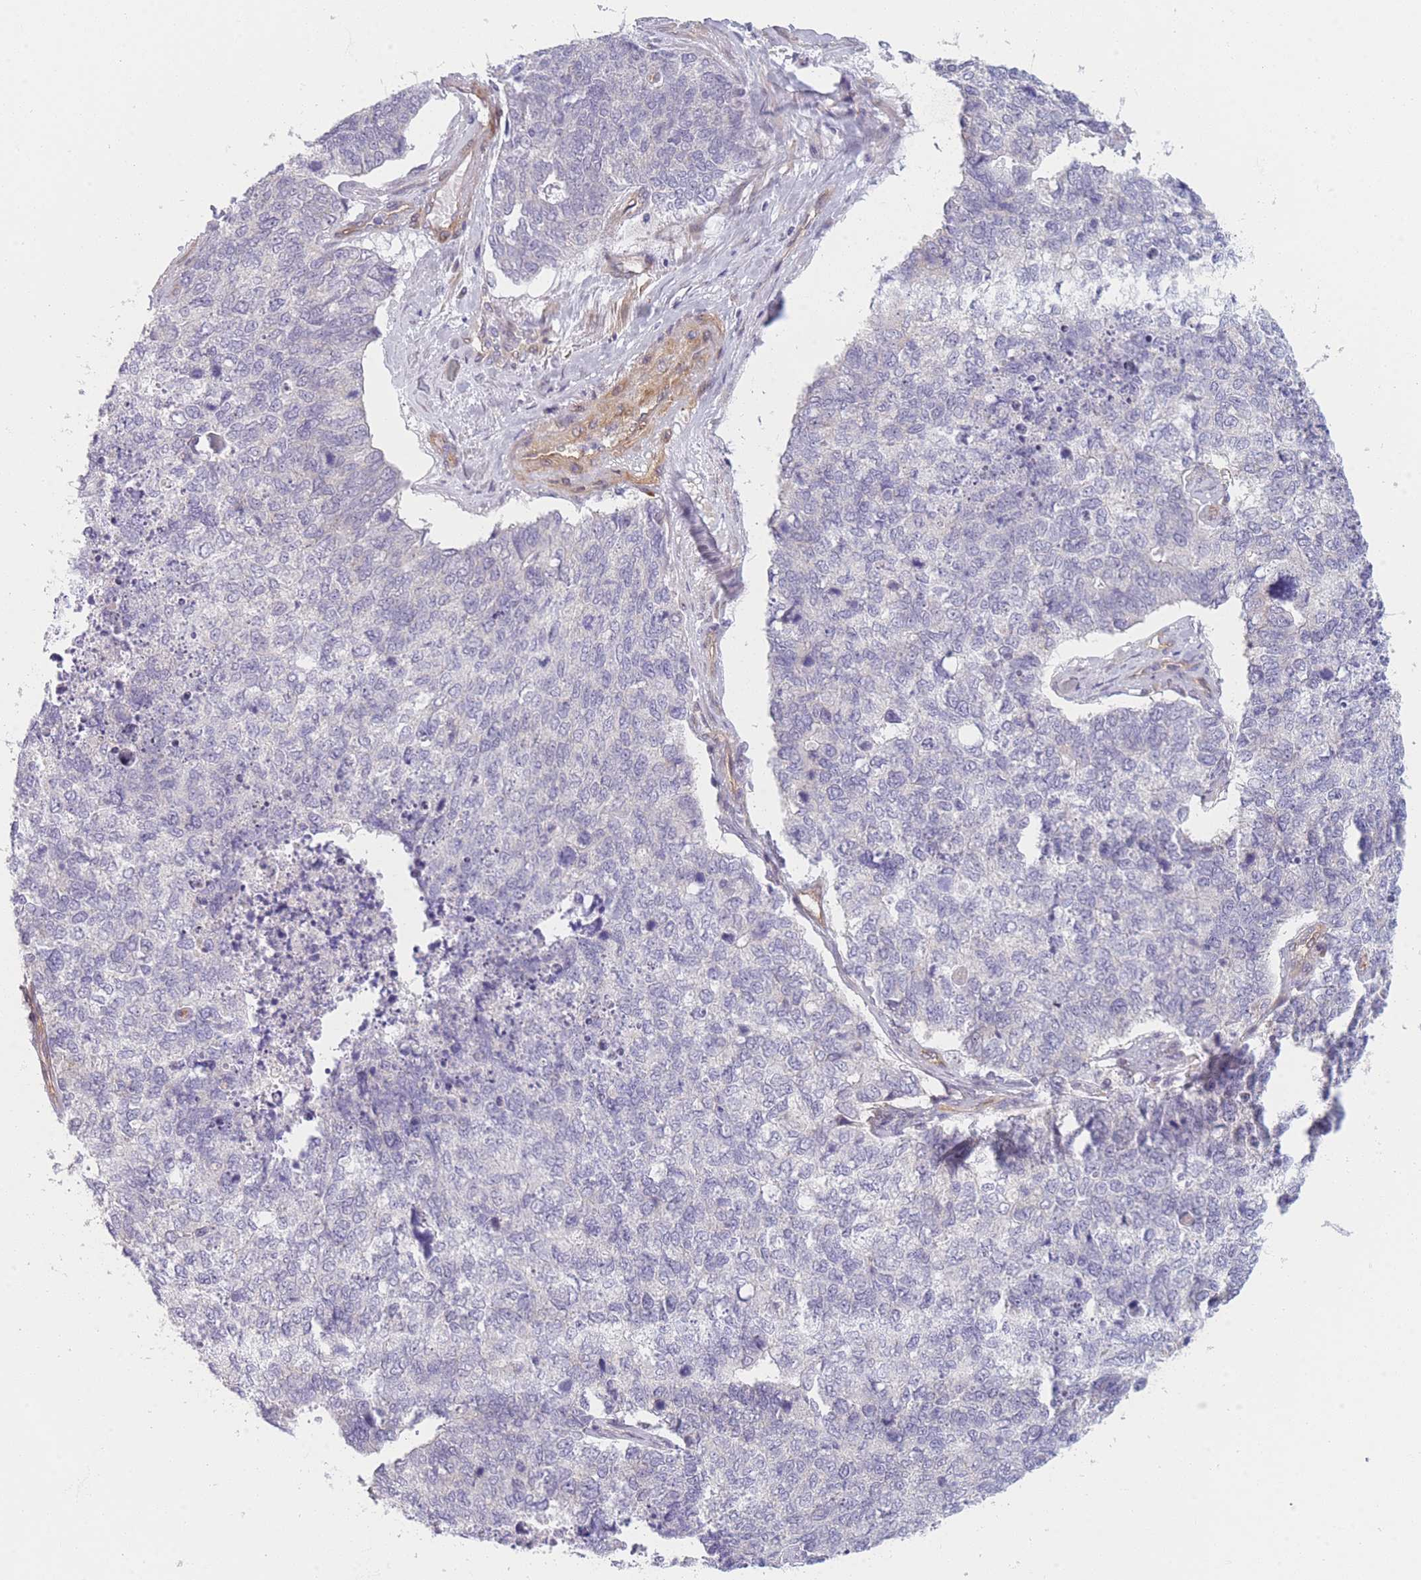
{"staining": {"intensity": "negative", "quantity": "none", "location": "none"}, "tissue": "cervical cancer", "cell_type": "Tumor cells", "image_type": "cancer", "snomed": [{"axis": "morphology", "description": "Squamous cell carcinoma, NOS"}, {"axis": "topography", "description": "Cervix"}], "caption": "A micrograph of squamous cell carcinoma (cervical) stained for a protein demonstrates no brown staining in tumor cells.", "gene": "SLC7A6", "patient": {"sex": "female", "age": 63}}